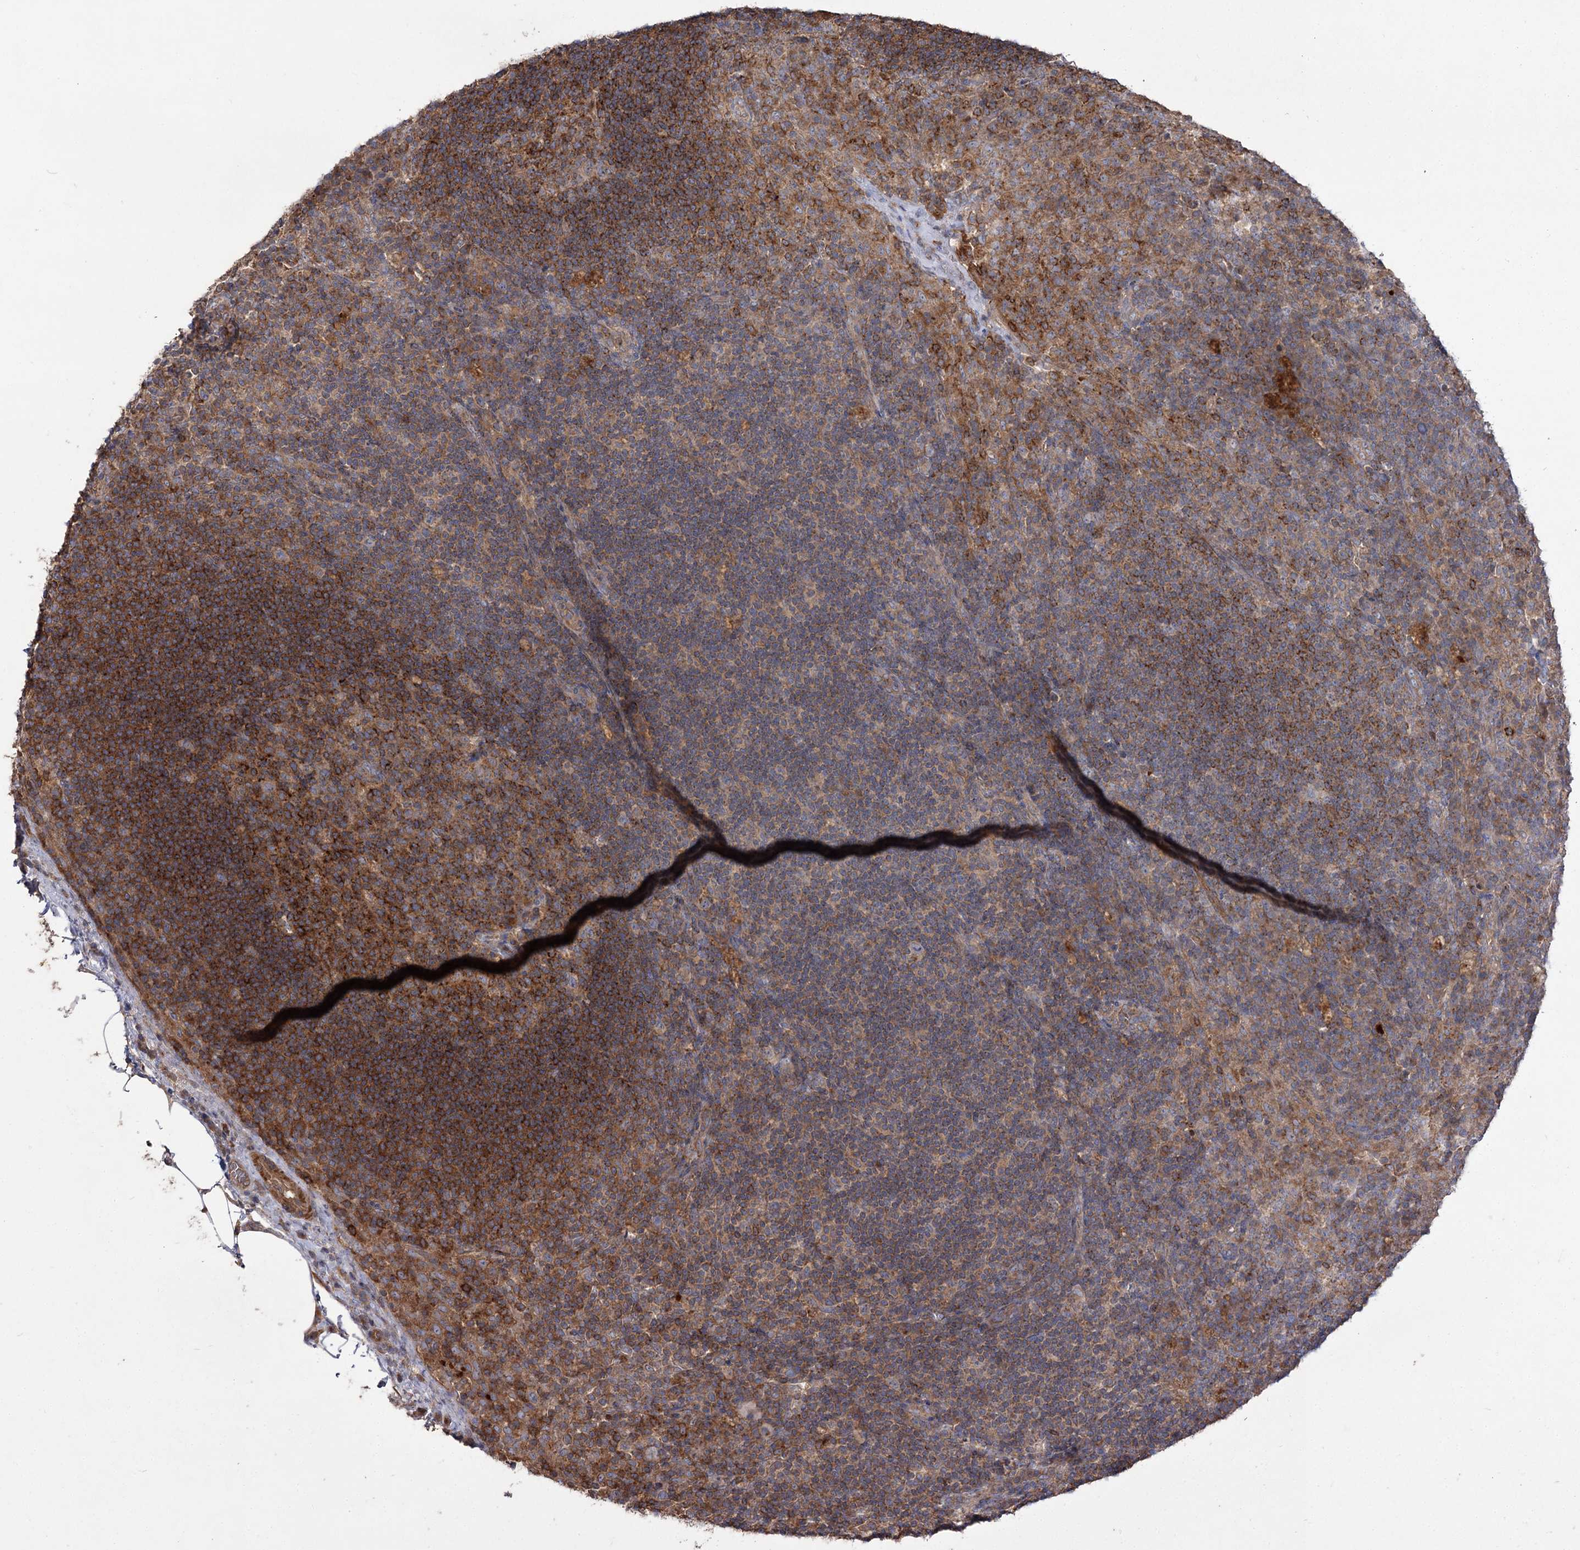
{"staining": {"intensity": "strong", "quantity": "25%-75%", "location": "cytoplasmic/membranous"}, "tissue": "lymph node", "cell_type": "Germinal center cells", "image_type": "normal", "snomed": [{"axis": "morphology", "description": "Normal tissue, NOS"}, {"axis": "topography", "description": "Lymph node"}], "caption": "Germinal center cells demonstrate strong cytoplasmic/membranous positivity in about 25%-75% of cells in normal lymph node. (brown staining indicates protein expression, while blue staining denotes nuclei).", "gene": "KIAA0825", "patient": {"sex": "female", "age": 70}}